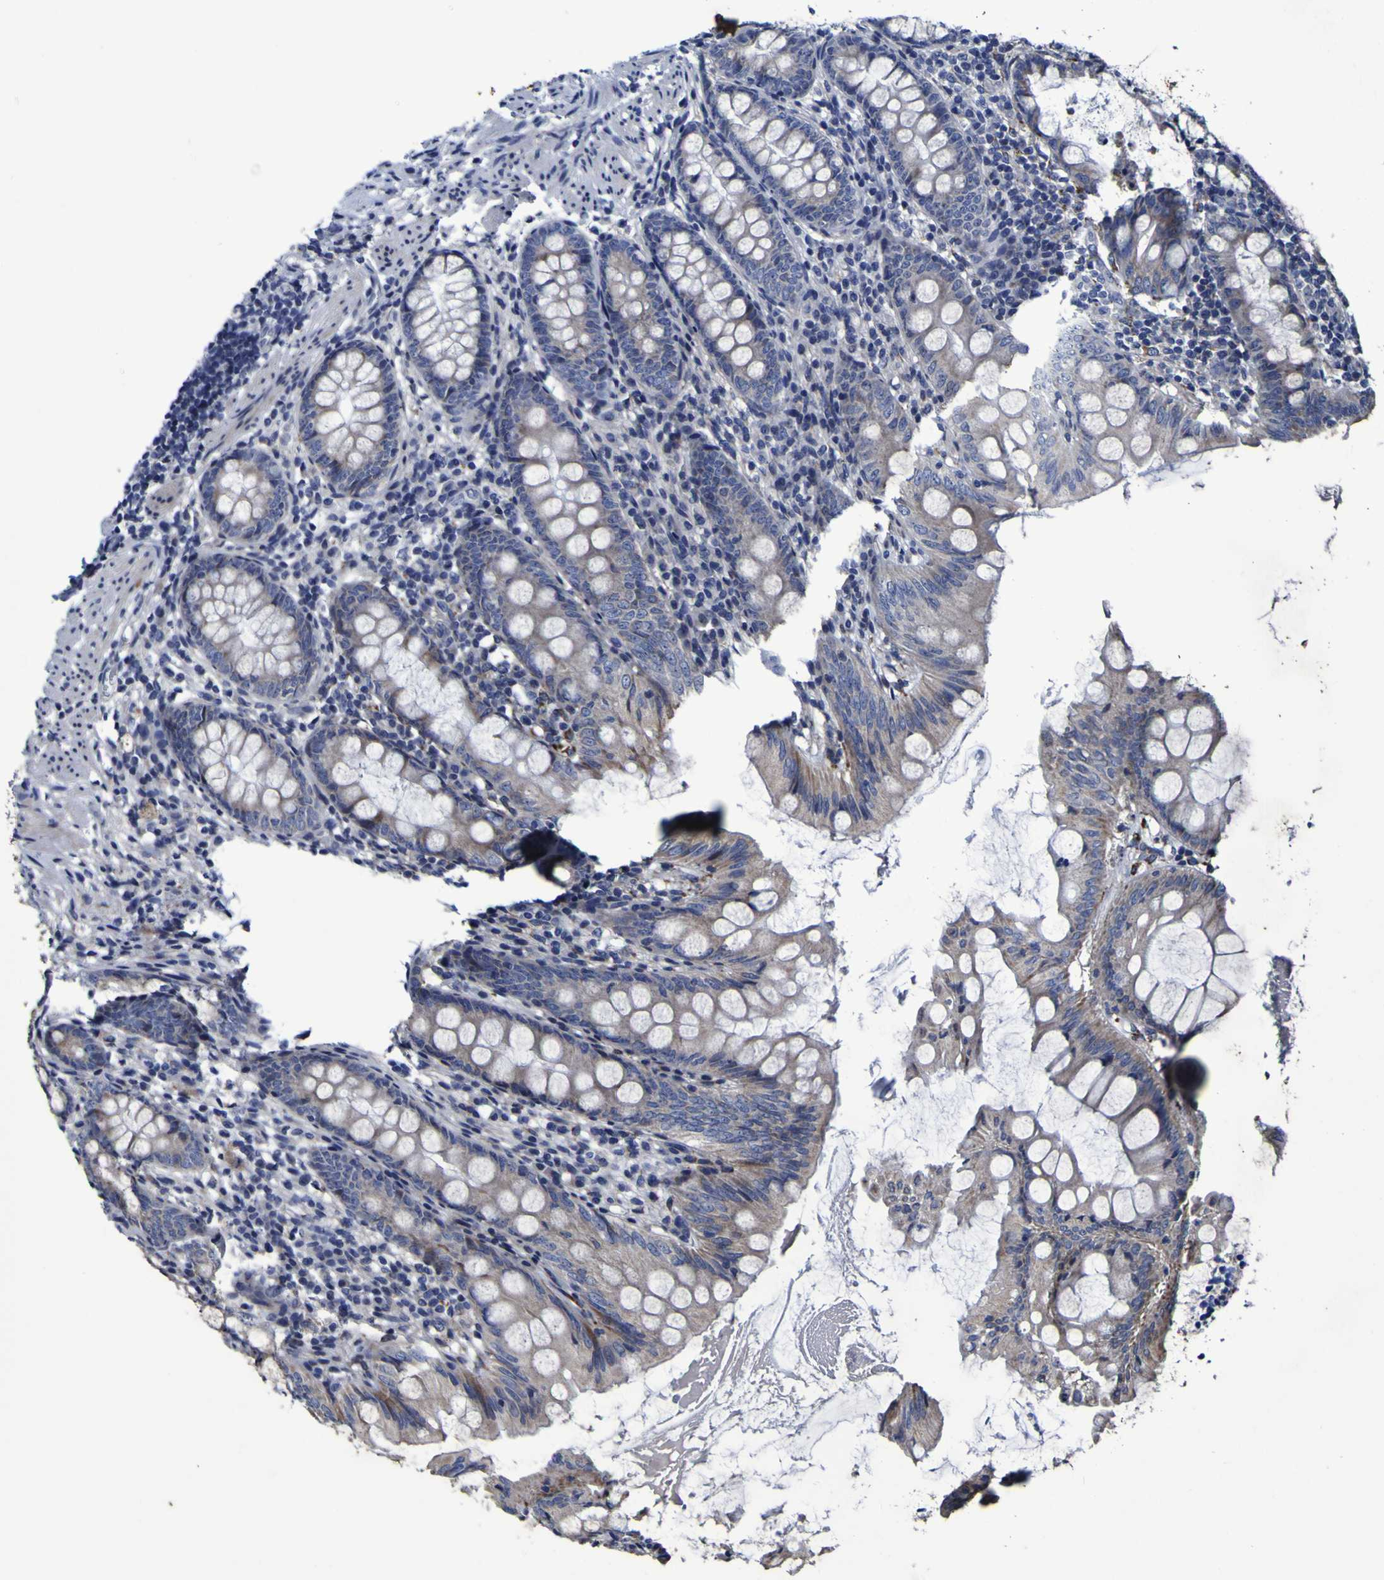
{"staining": {"intensity": "weak", "quantity": "25%-75%", "location": "cytoplasmic/membranous"}, "tissue": "appendix", "cell_type": "Glandular cells", "image_type": "normal", "snomed": [{"axis": "morphology", "description": "Normal tissue, NOS"}, {"axis": "topography", "description": "Appendix"}], "caption": "Glandular cells exhibit weak cytoplasmic/membranous positivity in approximately 25%-75% of cells in benign appendix.", "gene": "P3H1", "patient": {"sex": "female", "age": 77}}